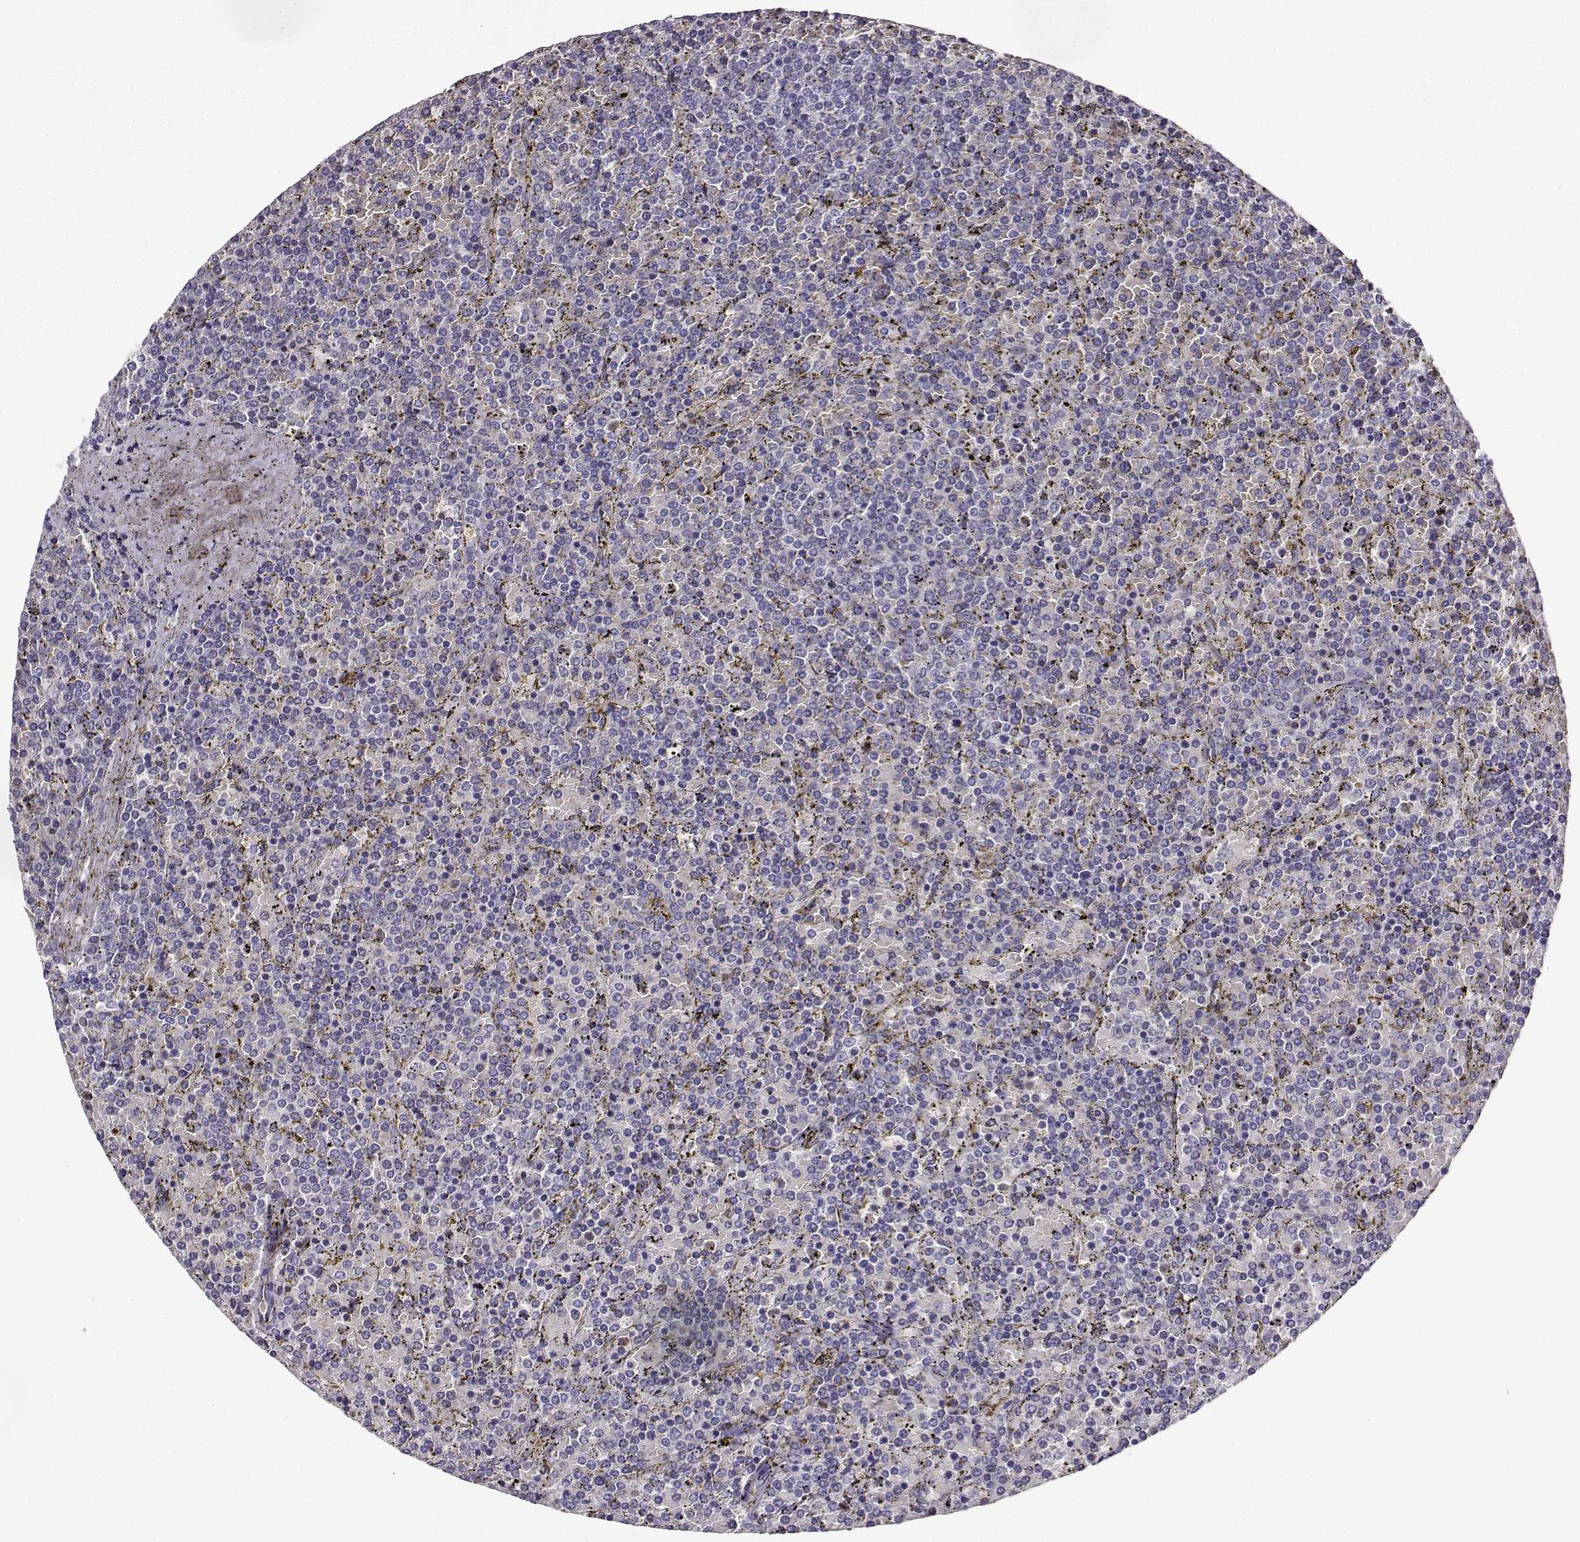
{"staining": {"intensity": "negative", "quantity": "none", "location": "none"}, "tissue": "lymphoma", "cell_type": "Tumor cells", "image_type": "cancer", "snomed": [{"axis": "morphology", "description": "Malignant lymphoma, non-Hodgkin's type, Low grade"}, {"axis": "topography", "description": "Spleen"}], "caption": "Malignant lymphoma, non-Hodgkin's type (low-grade) was stained to show a protein in brown. There is no significant expression in tumor cells. (IHC, brightfield microscopy, high magnification).", "gene": "LRFN2", "patient": {"sex": "female", "age": 77}}